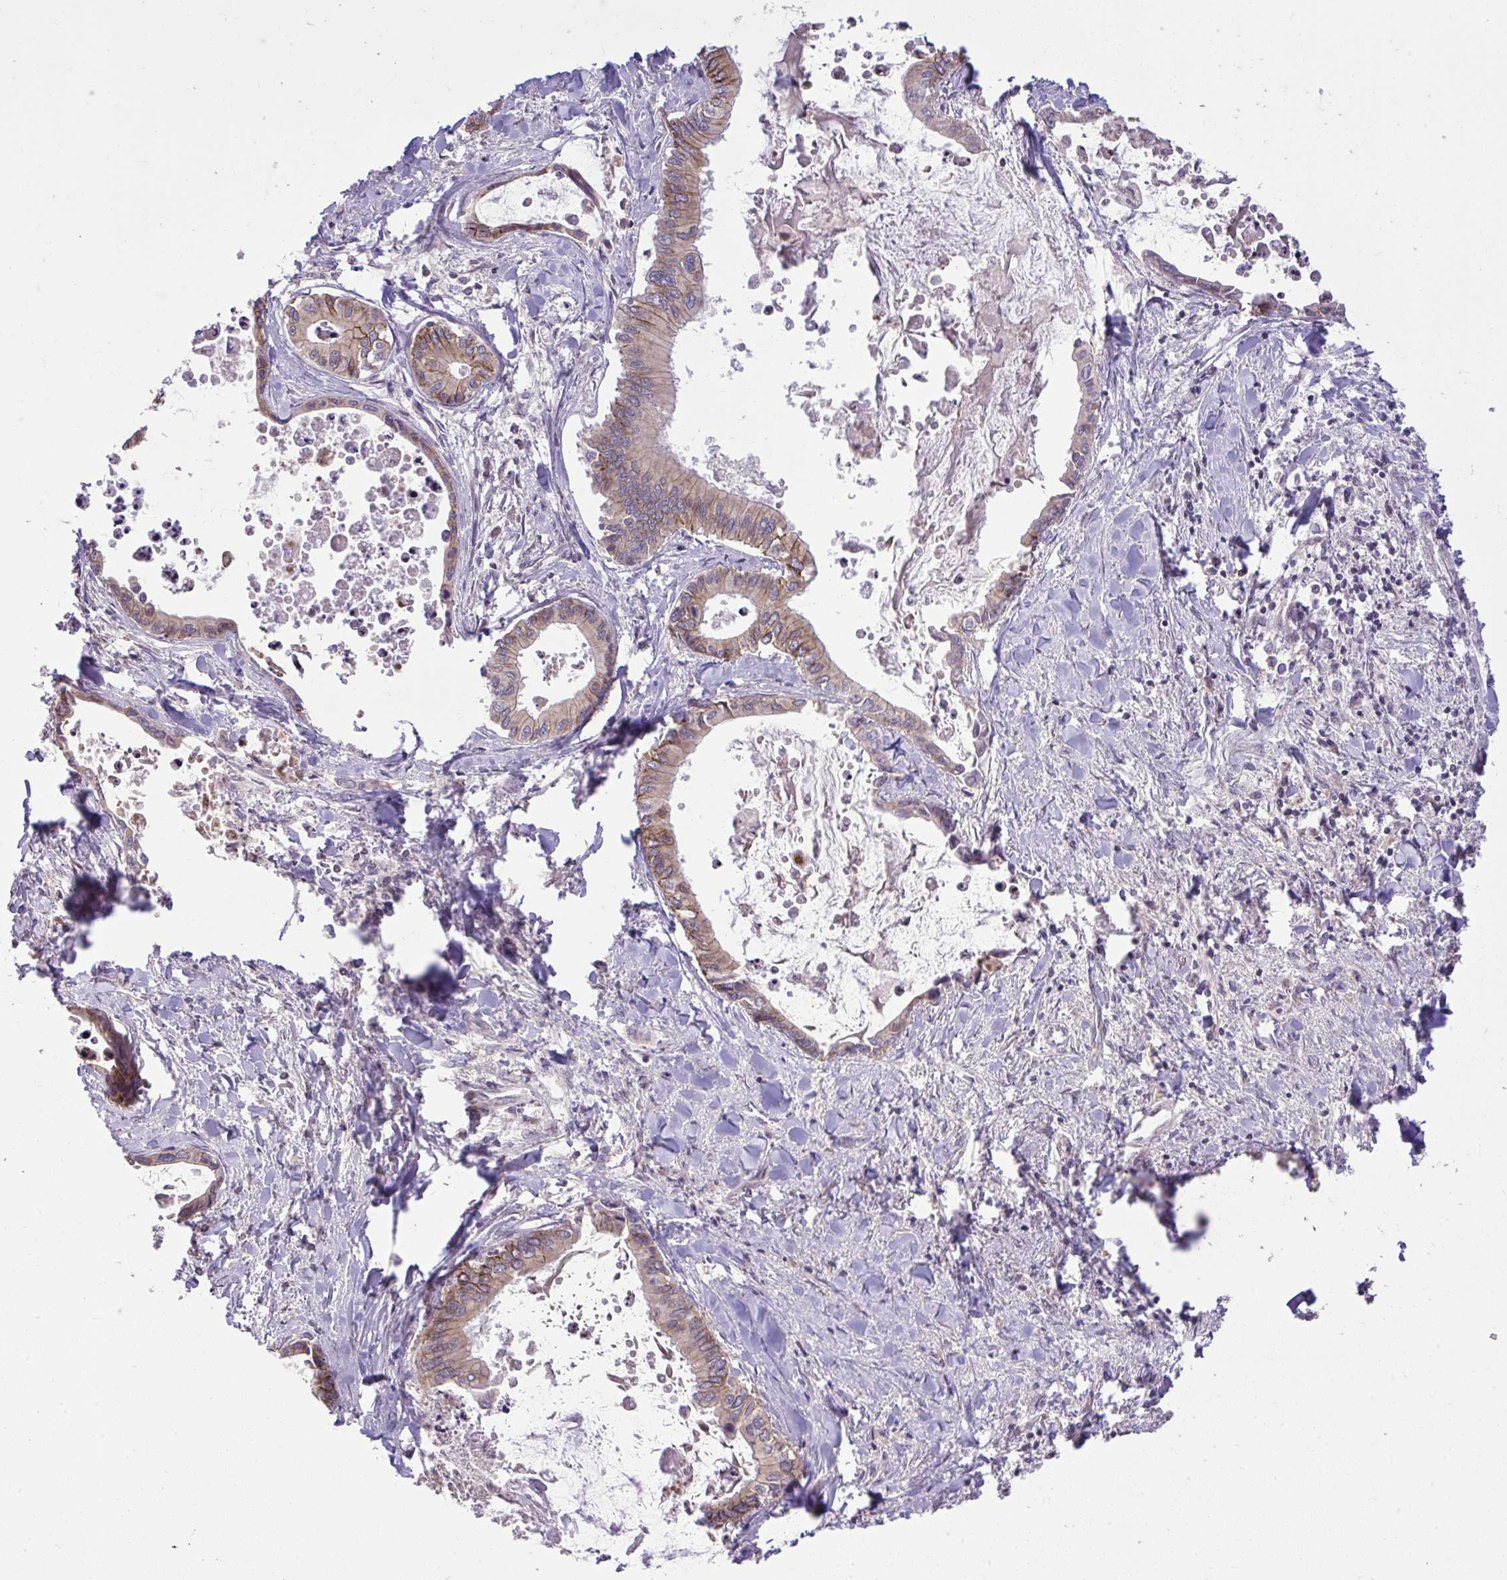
{"staining": {"intensity": "moderate", "quantity": "25%-75%", "location": "cytoplasmic/membranous"}, "tissue": "liver cancer", "cell_type": "Tumor cells", "image_type": "cancer", "snomed": [{"axis": "morphology", "description": "Cholangiocarcinoma"}, {"axis": "topography", "description": "Liver"}], "caption": "Immunohistochemical staining of liver cancer (cholangiocarcinoma) demonstrates moderate cytoplasmic/membranous protein positivity in about 25%-75% of tumor cells.", "gene": "CYP20A1", "patient": {"sex": "male", "age": 66}}